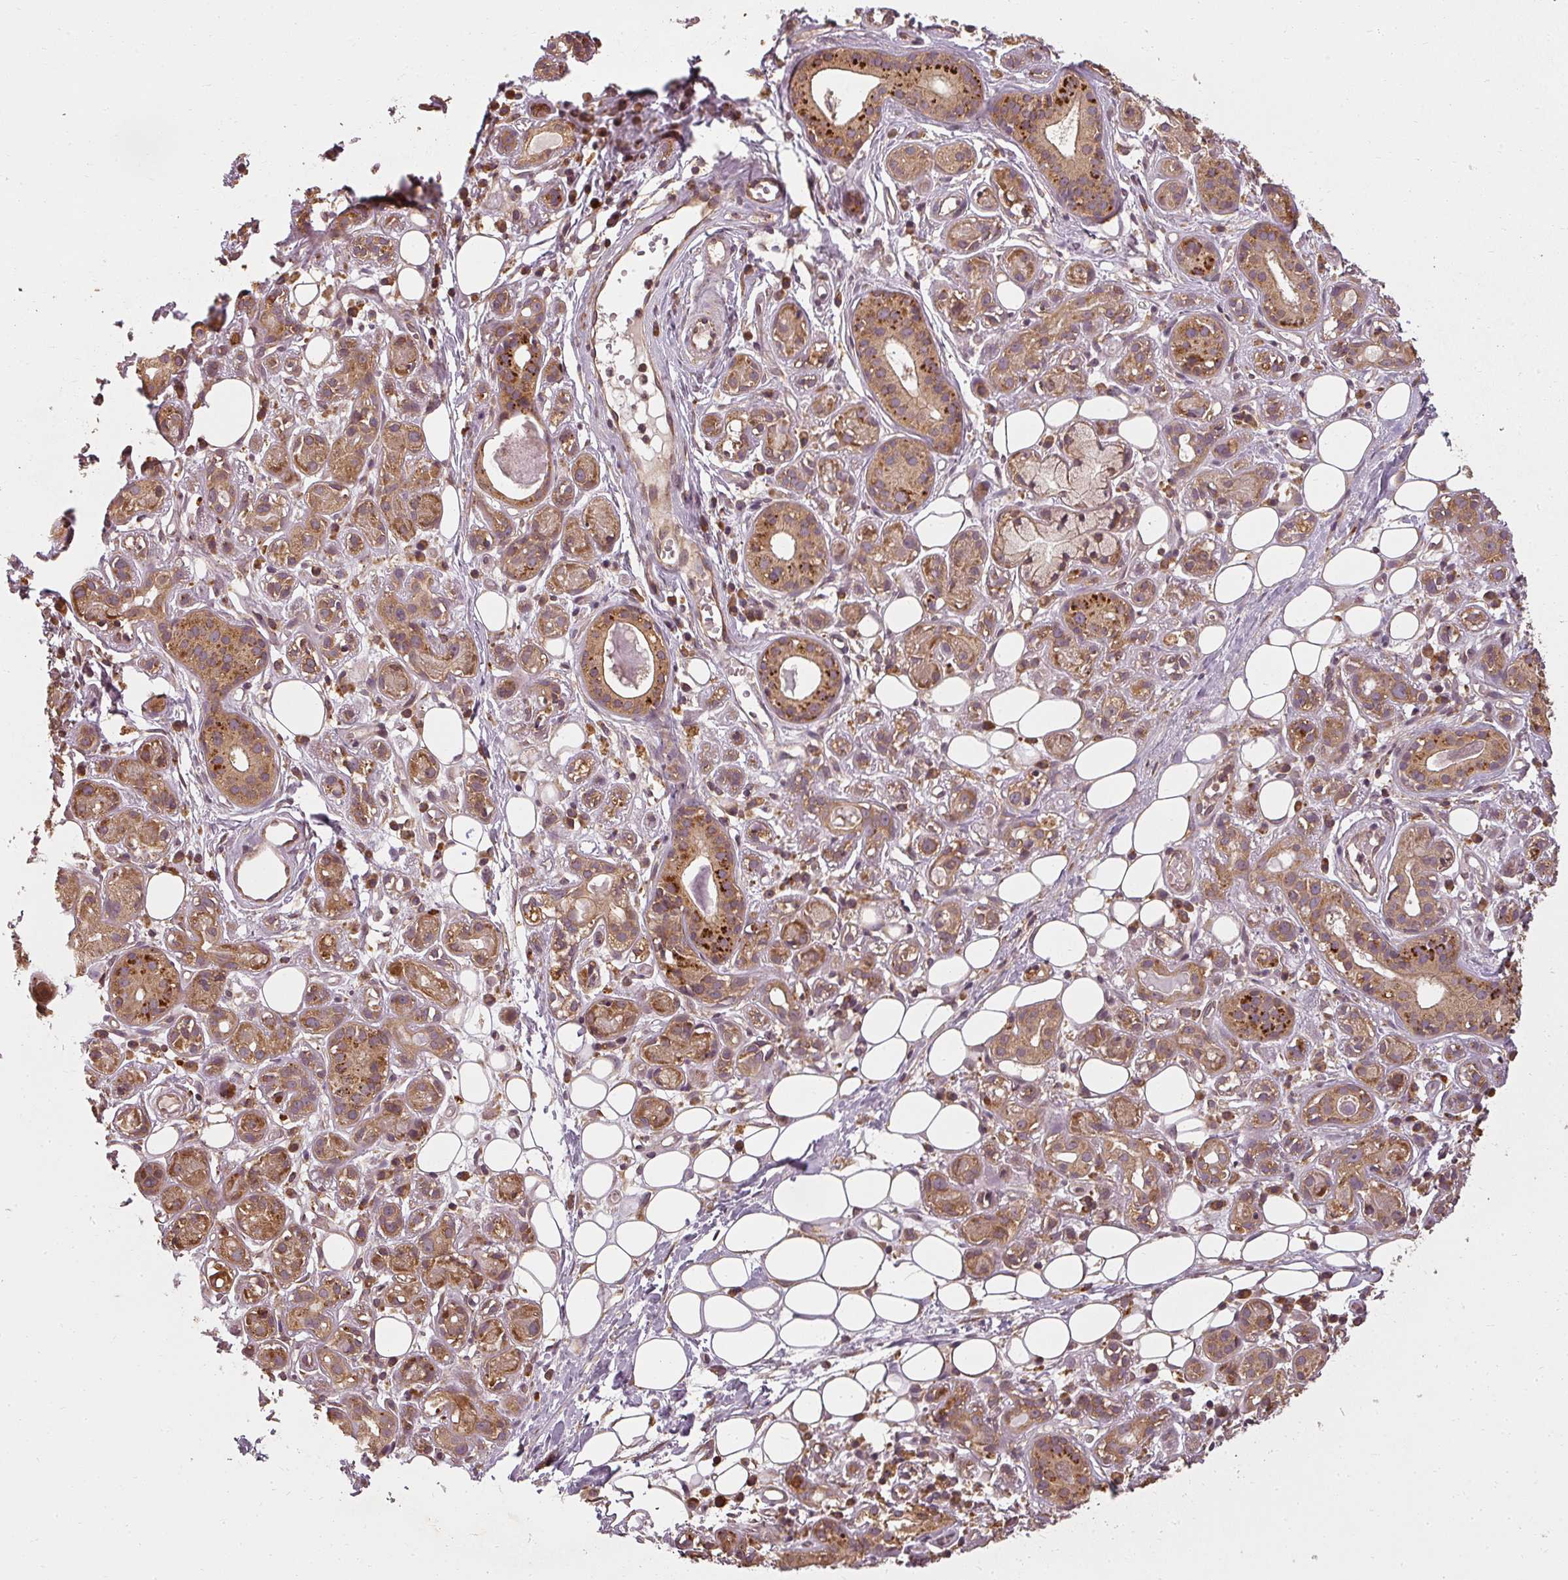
{"staining": {"intensity": "strong", "quantity": ">75%", "location": "cytoplasmic/membranous"}, "tissue": "salivary gland", "cell_type": "Glandular cells", "image_type": "normal", "snomed": [{"axis": "morphology", "description": "Normal tissue, NOS"}, {"axis": "topography", "description": "Salivary gland"}], "caption": "Salivary gland stained with DAB (3,3'-diaminobenzidine) immunohistochemistry demonstrates high levels of strong cytoplasmic/membranous expression in approximately >75% of glandular cells.", "gene": "RPL24", "patient": {"sex": "male", "age": 54}}